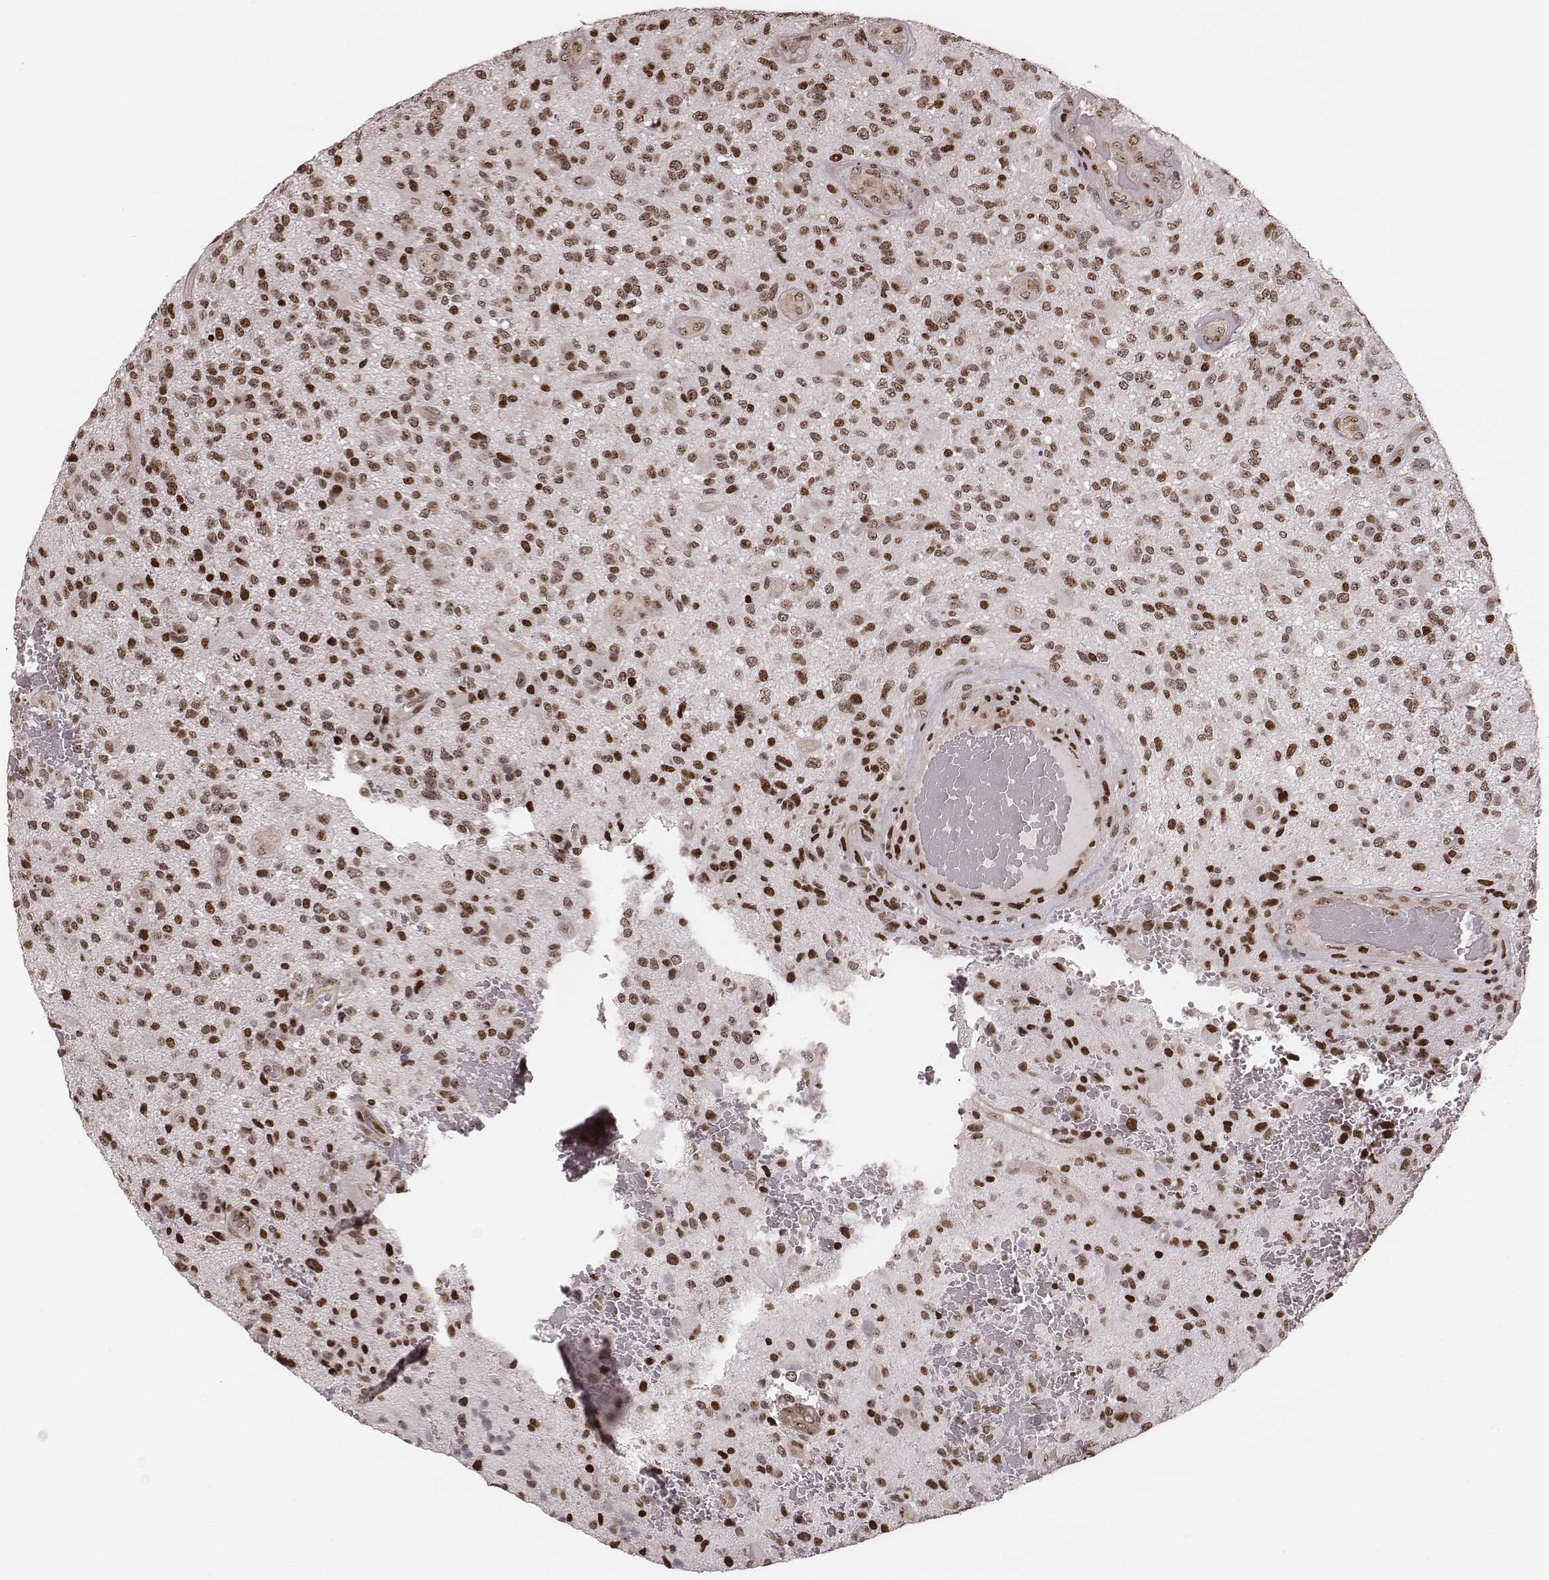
{"staining": {"intensity": "moderate", "quantity": "25%-75%", "location": "nuclear"}, "tissue": "glioma", "cell_type": "Tumor cells", "image_type": "cancer", "snomed": [{"axis": "morphology", "description": "Glioma, malignant, High grade"}, {"axis": "topography", "description": "Brain"}], "caption": "Protein expression analysis of human malignant glioma (high-grade) reveals moderate nuclear positivity in approximately 25%-75% of tumor cells.", "gene": "VRK3", "patient": {"sex": "male", "age": 47}}